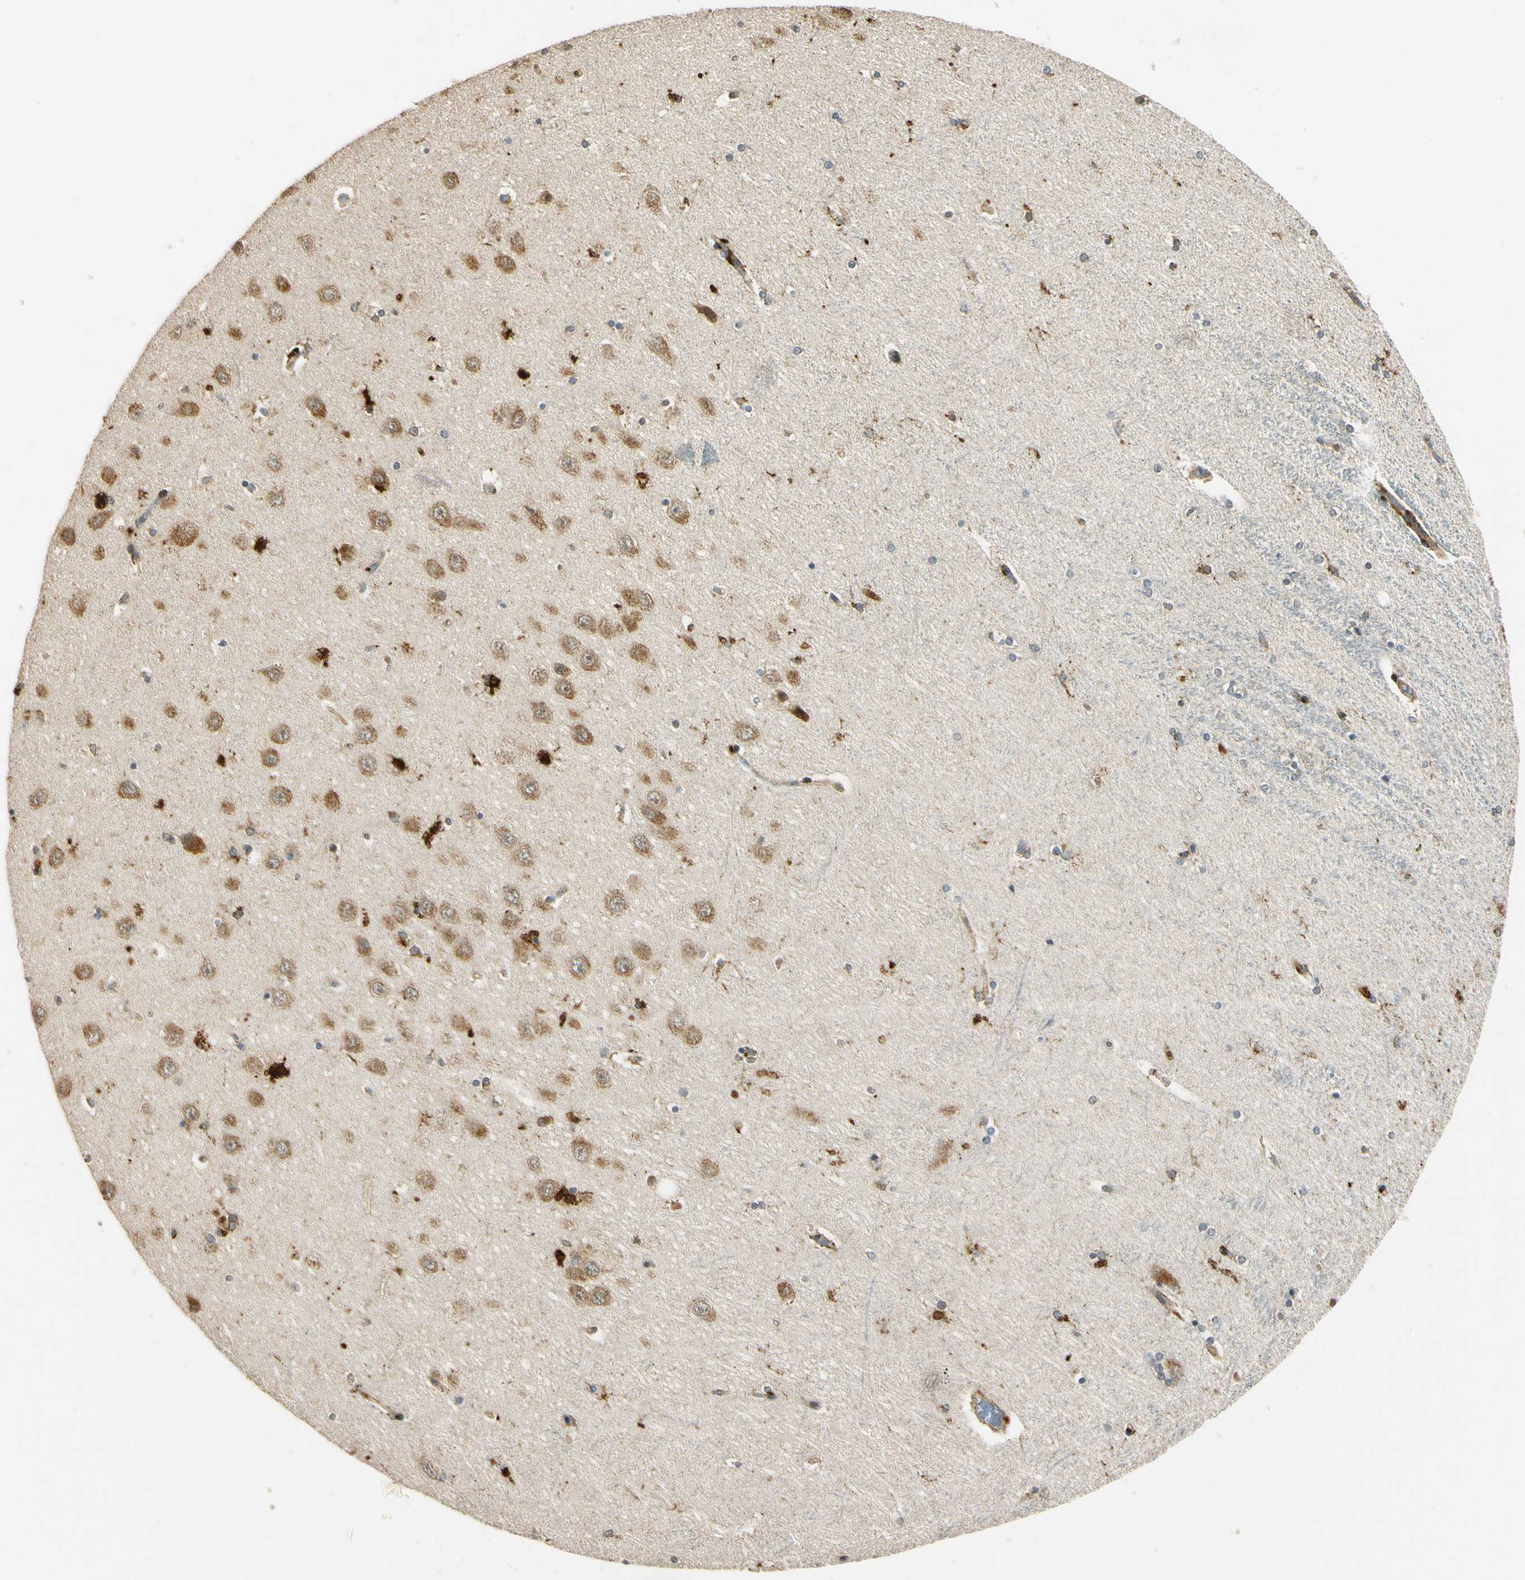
{"staining": {"intensity": "moderate", "quantity": "25%-75%", "location": "cytoplasmic/membranous"}, "tissue": "hippocampus", "cell_type": "Glial cells", "image_type": "normal", "snomed": [{"axis": "morphology", "description": "Normal tissue, NOS"}, {"axis": "topography", "description": "Hippocampus"}], "caption": "Moderate cytoplasmic/membranous positivity for a protein is seen in about 25%-75% of glial cells of benign hippocampus using immunohistochemistry (IHC).", "gene": "LAMTOR1", "patient": {"sex": "female", "age": 54}}